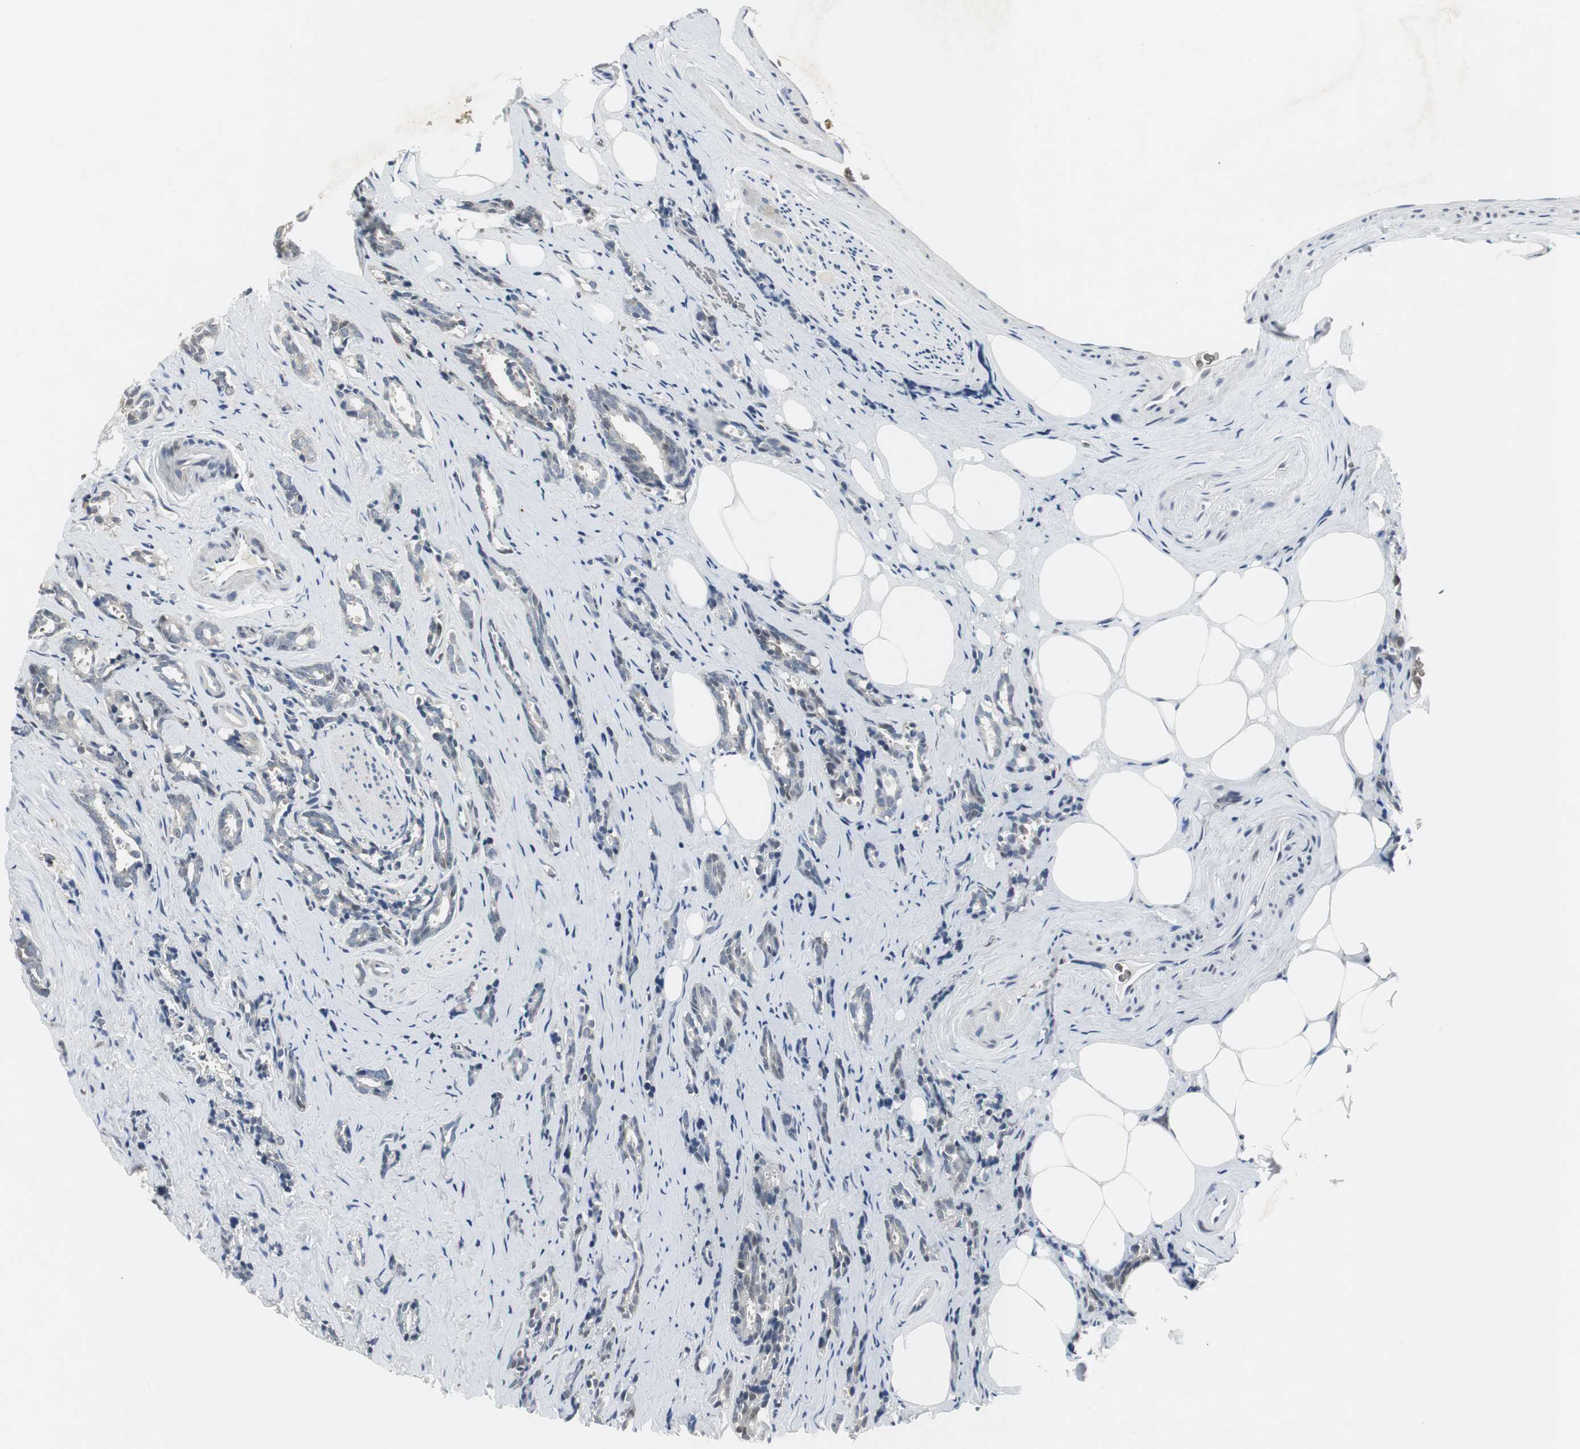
{"staining": {"intensity": "weak", "quantity": "25%-75%", "location": "cytoplasmic/membranous"}, "tissue": "prostate cancer", "cell_type": "Tumor cells", "image_type": "cancer", "snomed": [{"axis": "morphology", "description": "Adenocarcinoma, High grade"}, {"axis": "topography", "description": "Prostate"}], "caption": "Protein staining by immunohistochemistry shows weak cytoplasmic/membranous staining in about 25%-75% of tumor cells in high-grade adenocarcinoma (prostate).", "gene": "CCT5", "patient": {"sex": "male", "age": 67}}